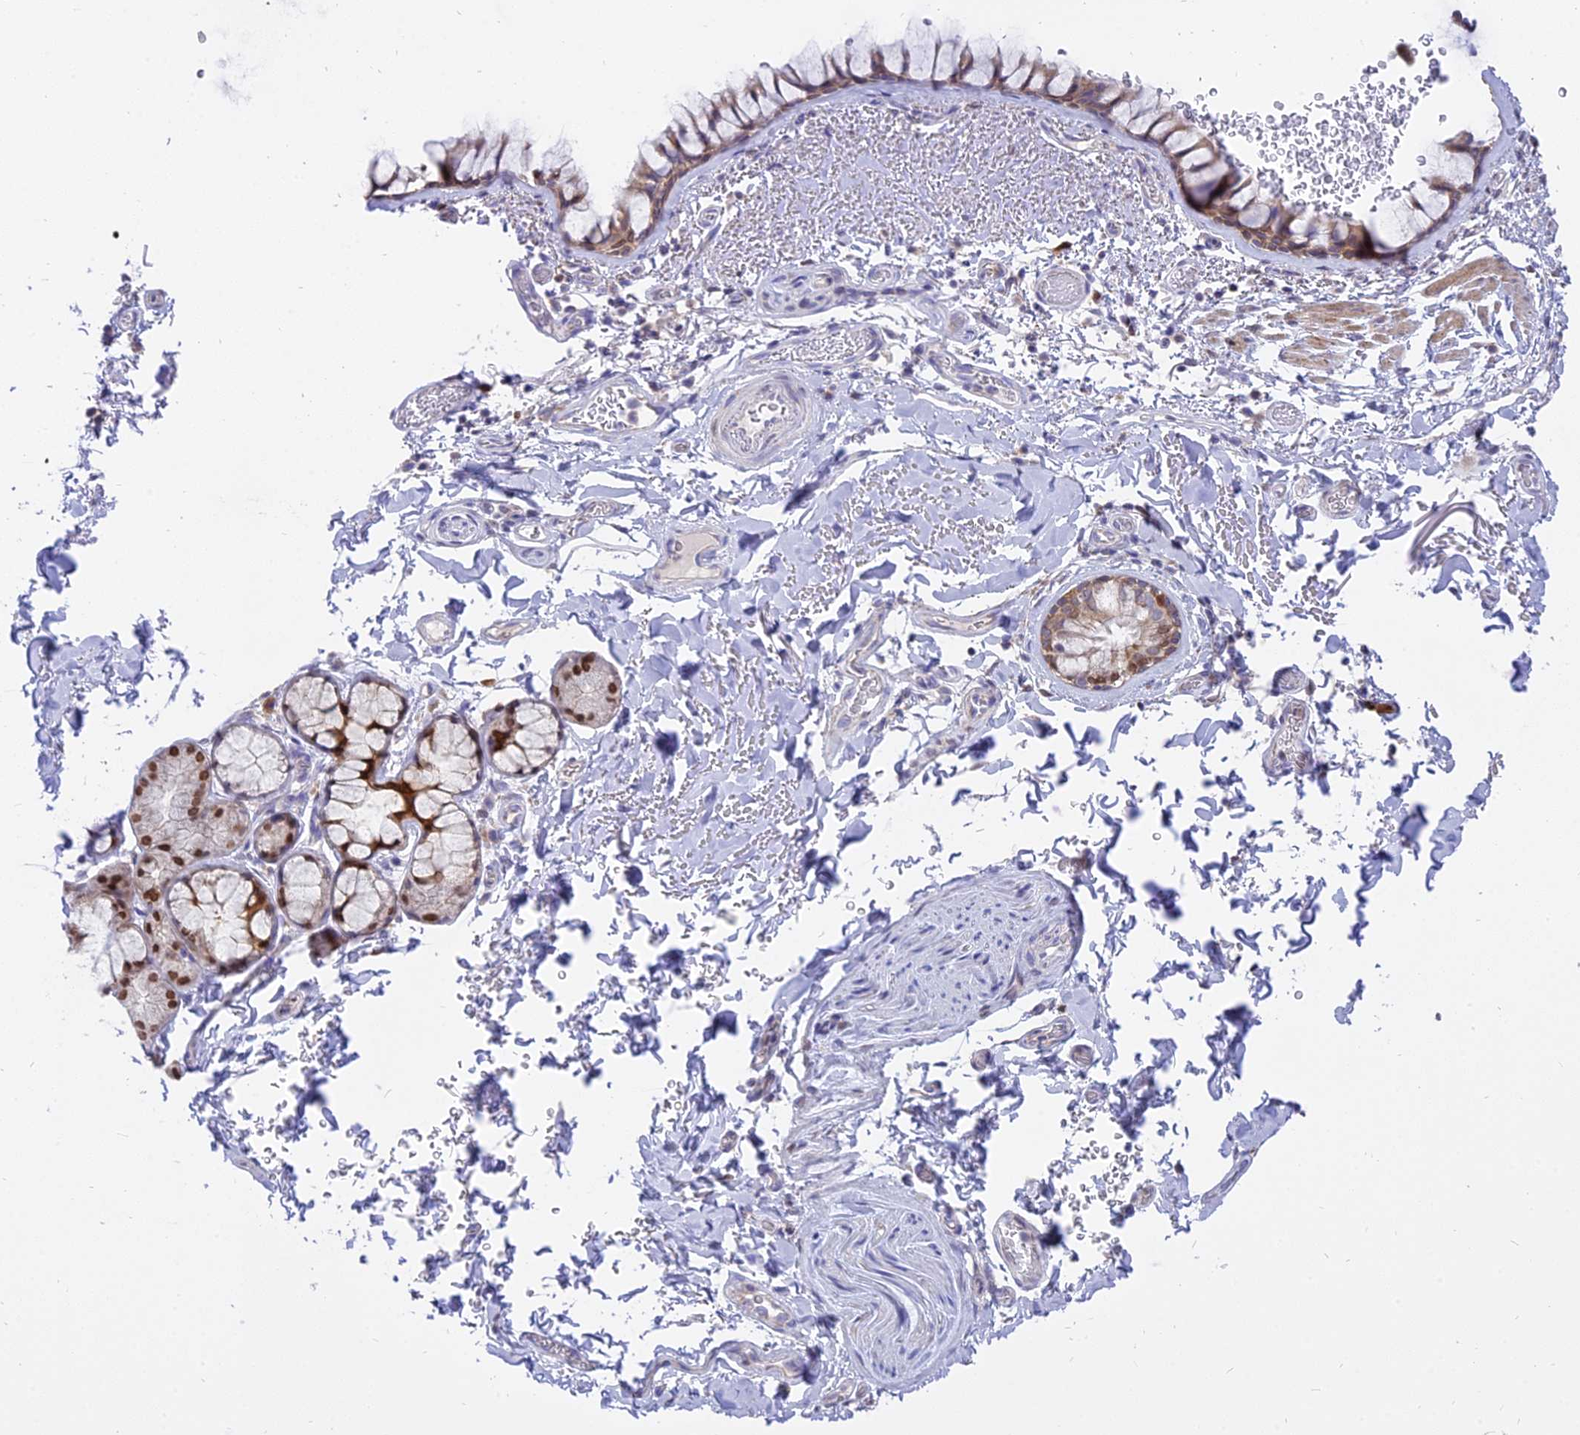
{"staining": {"intensity": "moderate", "quantity": "25%-75%", "location": "cytoplasmic/membranous"}, "tissue": "bronchus", "cell_type": "Respiratory epithelial cells", "image_type": "normal", "snomed": [{"axis": "morphology", "description": "Normal tissue, NOS"}, {"axis": "topography", "description": "Bronchus"}], "caption": "Protein staining demonstrates moderate cytoplasmic/membranous staining in approximately 25%-75% of respiratory epithelial cells in unremarkable bronchus. The protein of interest is shown in brown color, while the nuclei are stained blue.", "gene": "CENPV", "patient": {"sex": "male", "age": 65}}